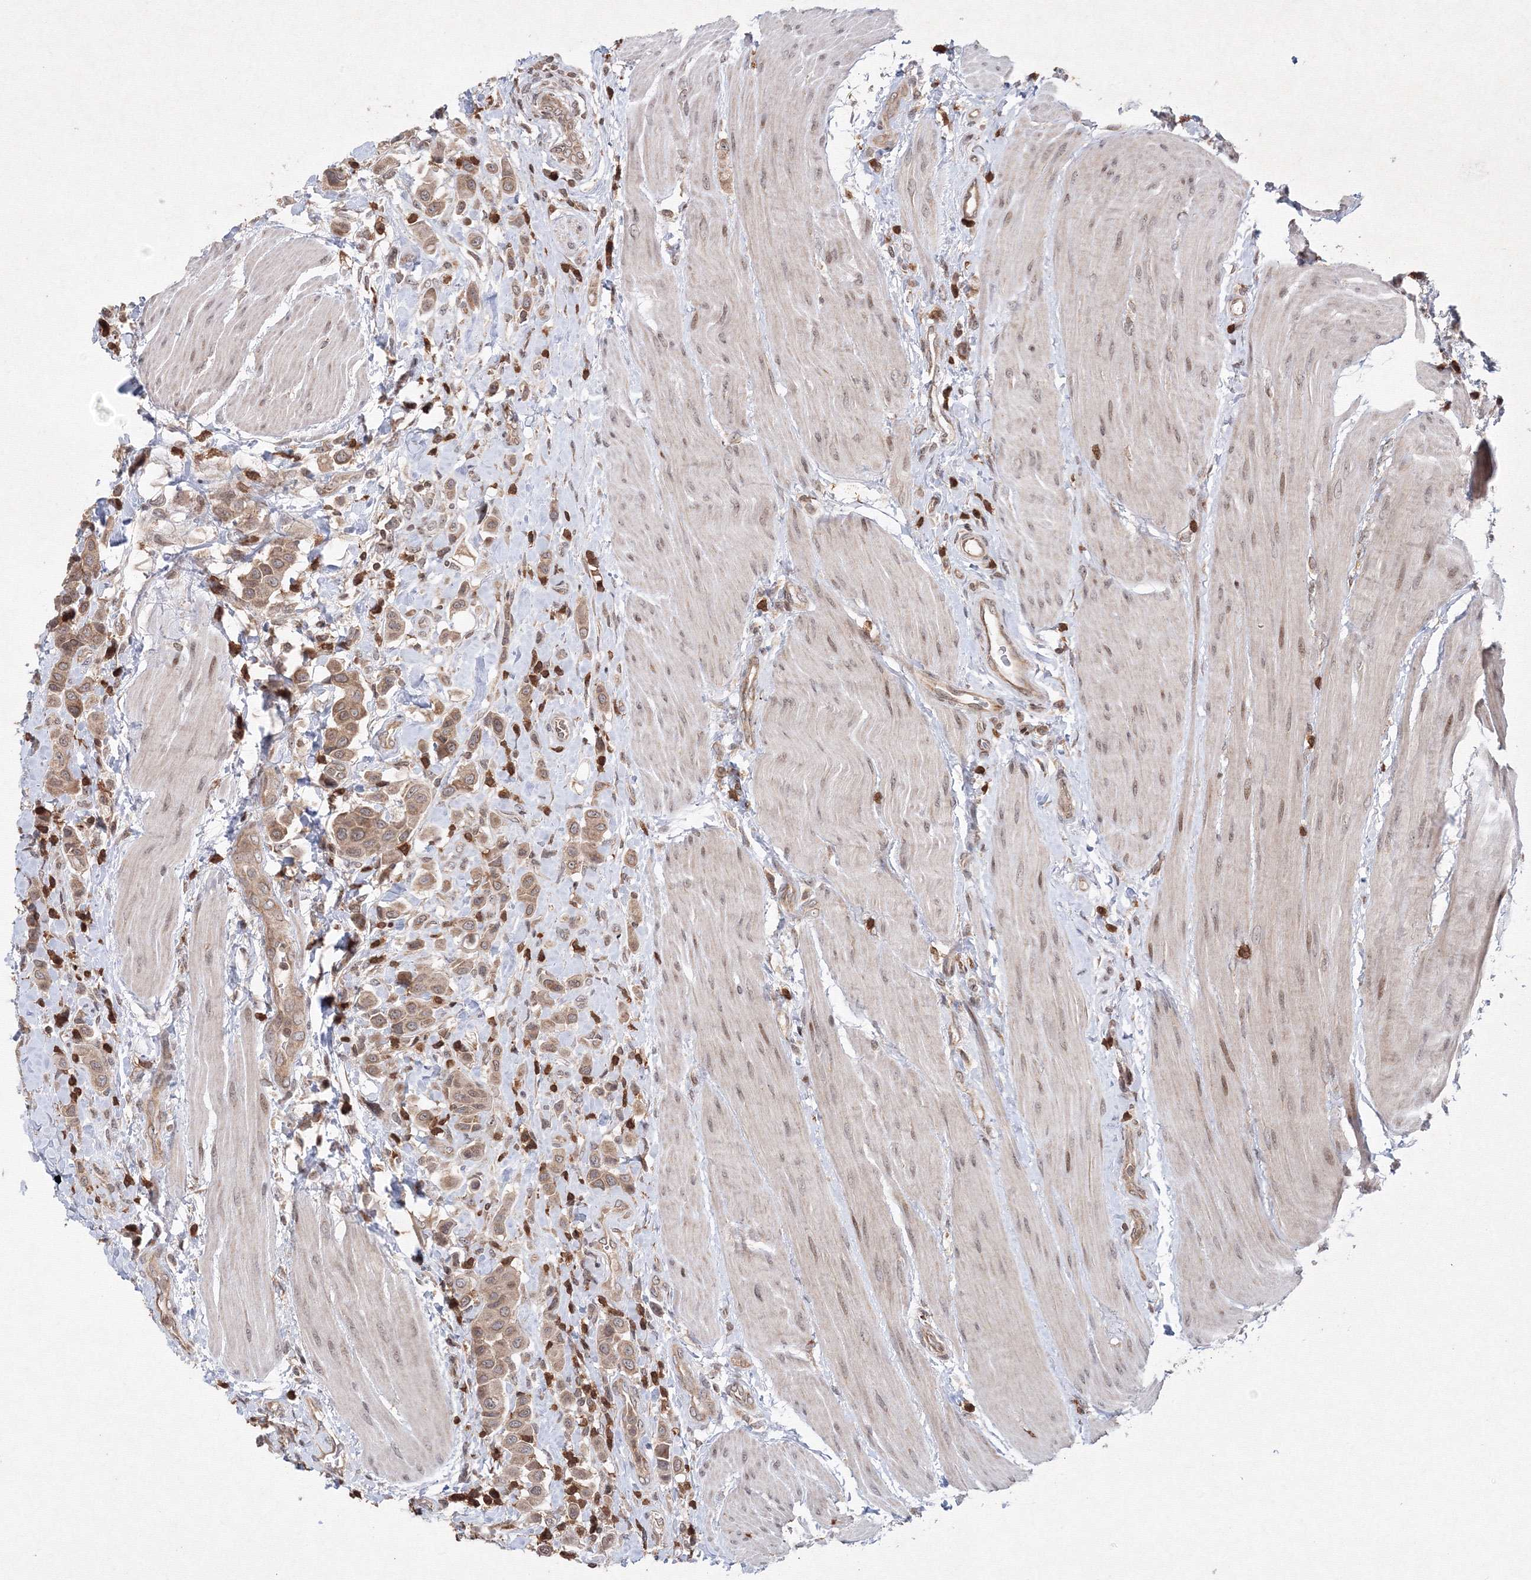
{"staining": {"intensity": "moderate", "quantity": ">75%", "location": "cytoplasmic/membranous"}, "tissue": "urothelial cancer", "cell_type": "Tumor cells", "image_type": "cancer", "snomed": [{"axis": "morphology", "description": "Urothelial carcinoma, High grade"}, {"axis": "topography", "description": "Urinary bladder"}], "caption": "Tumor cells reveal moderate cytoplasmic/membranous staining in about >75% of cells in urothelial cancer.", "gene": "MKRN2", "patient": {"sex": "male", "age": 50}}